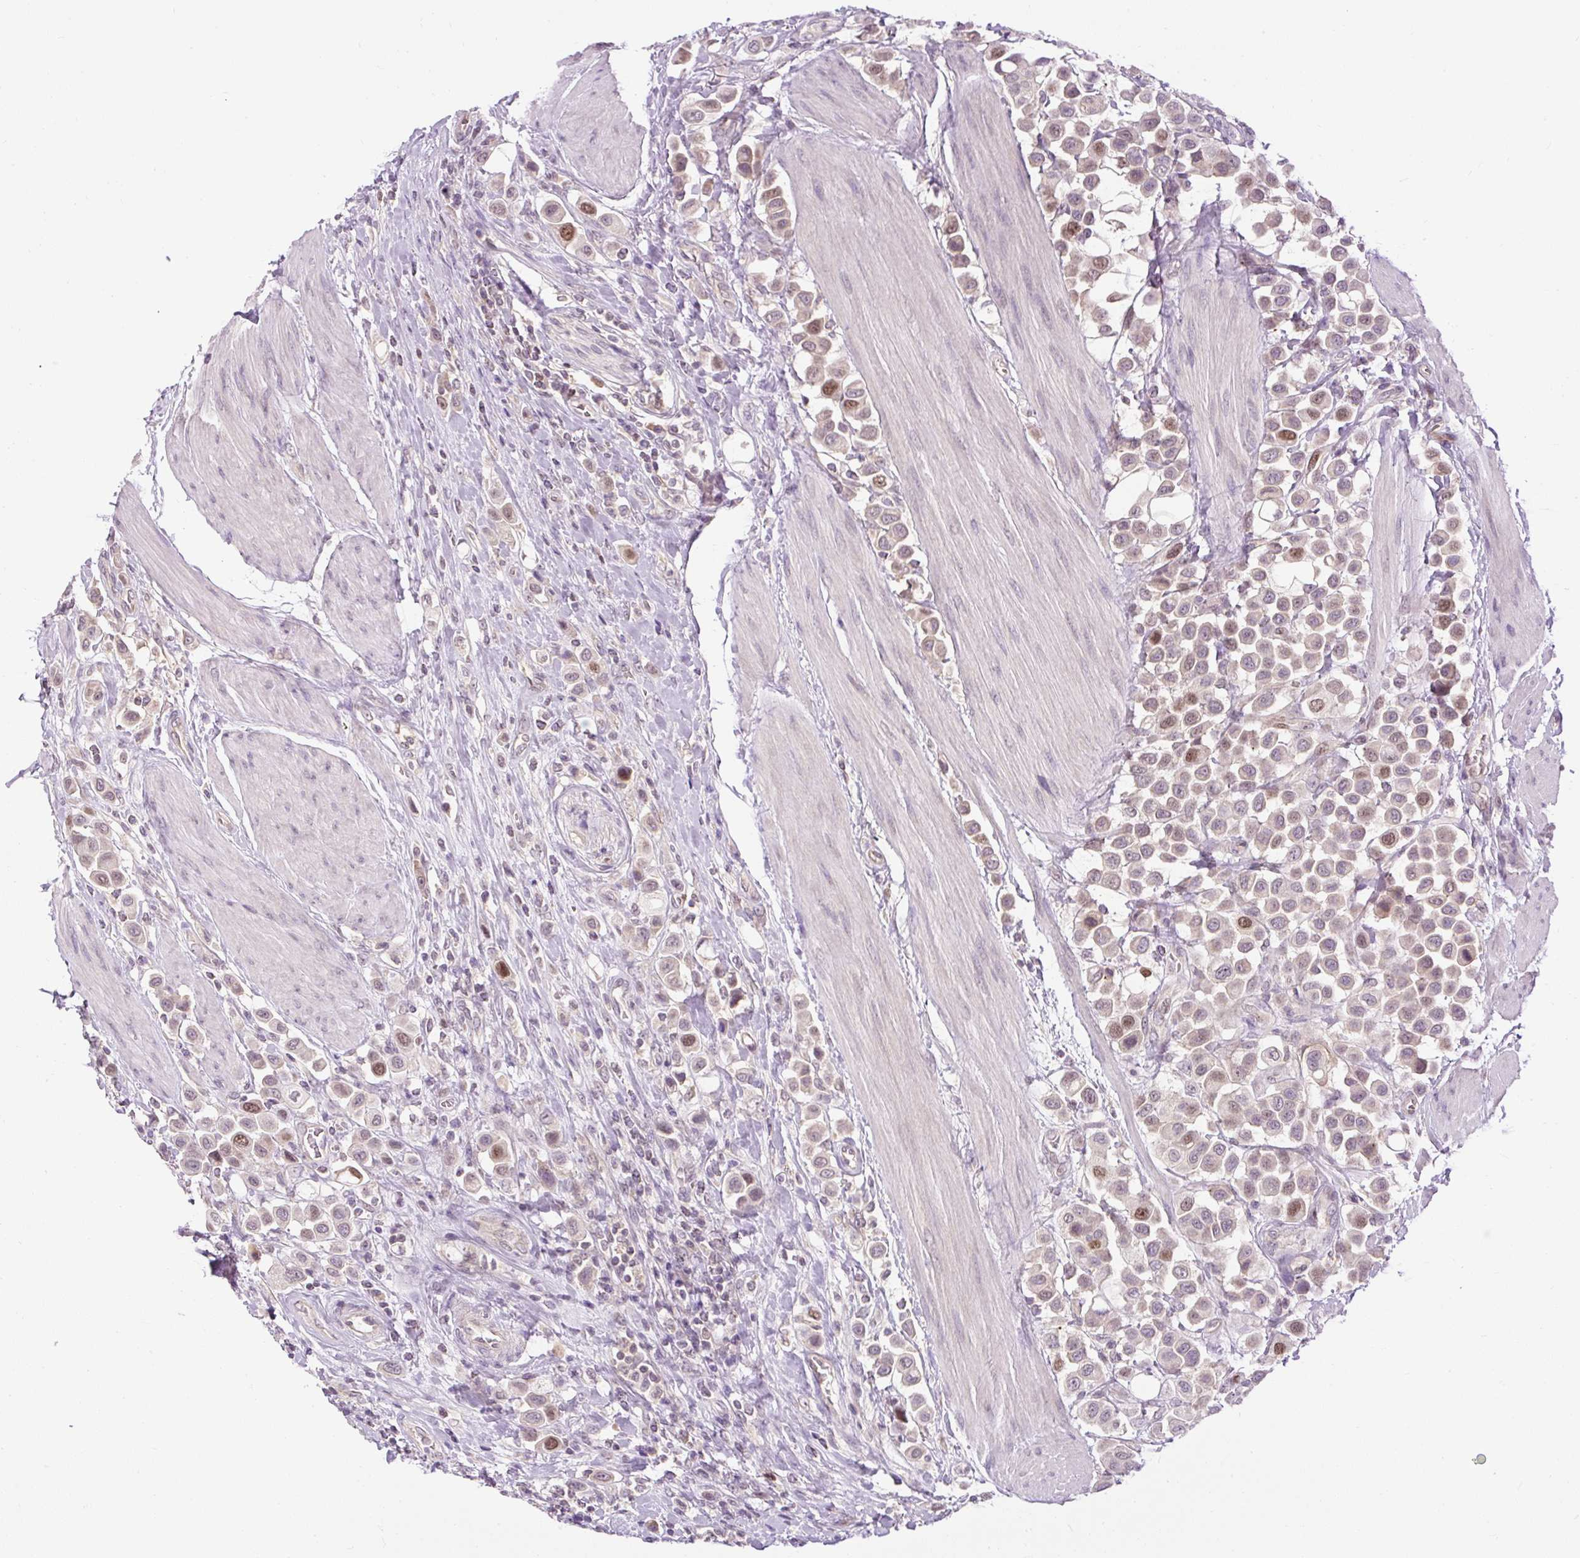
{"staining": {"intensity": "moderate", "quantity": "25%-75%", "location": "nuclear"}, "tissue": "urothelial cancer", "cell_type": "Tumor cells", "image_type": "cancer", "snomed": [{"axis": "morphology", "description": "Urothelial carcinoma, High grade"}, {"axis": "topography", "description": "Urinary bladder"}], "caption": "A brown stain labels moderate nuclear expression of a protein in human urothelial cancer tumor cells.", "gene": "RACGAP1", "patient": {"sex": "male", "age": 50}}